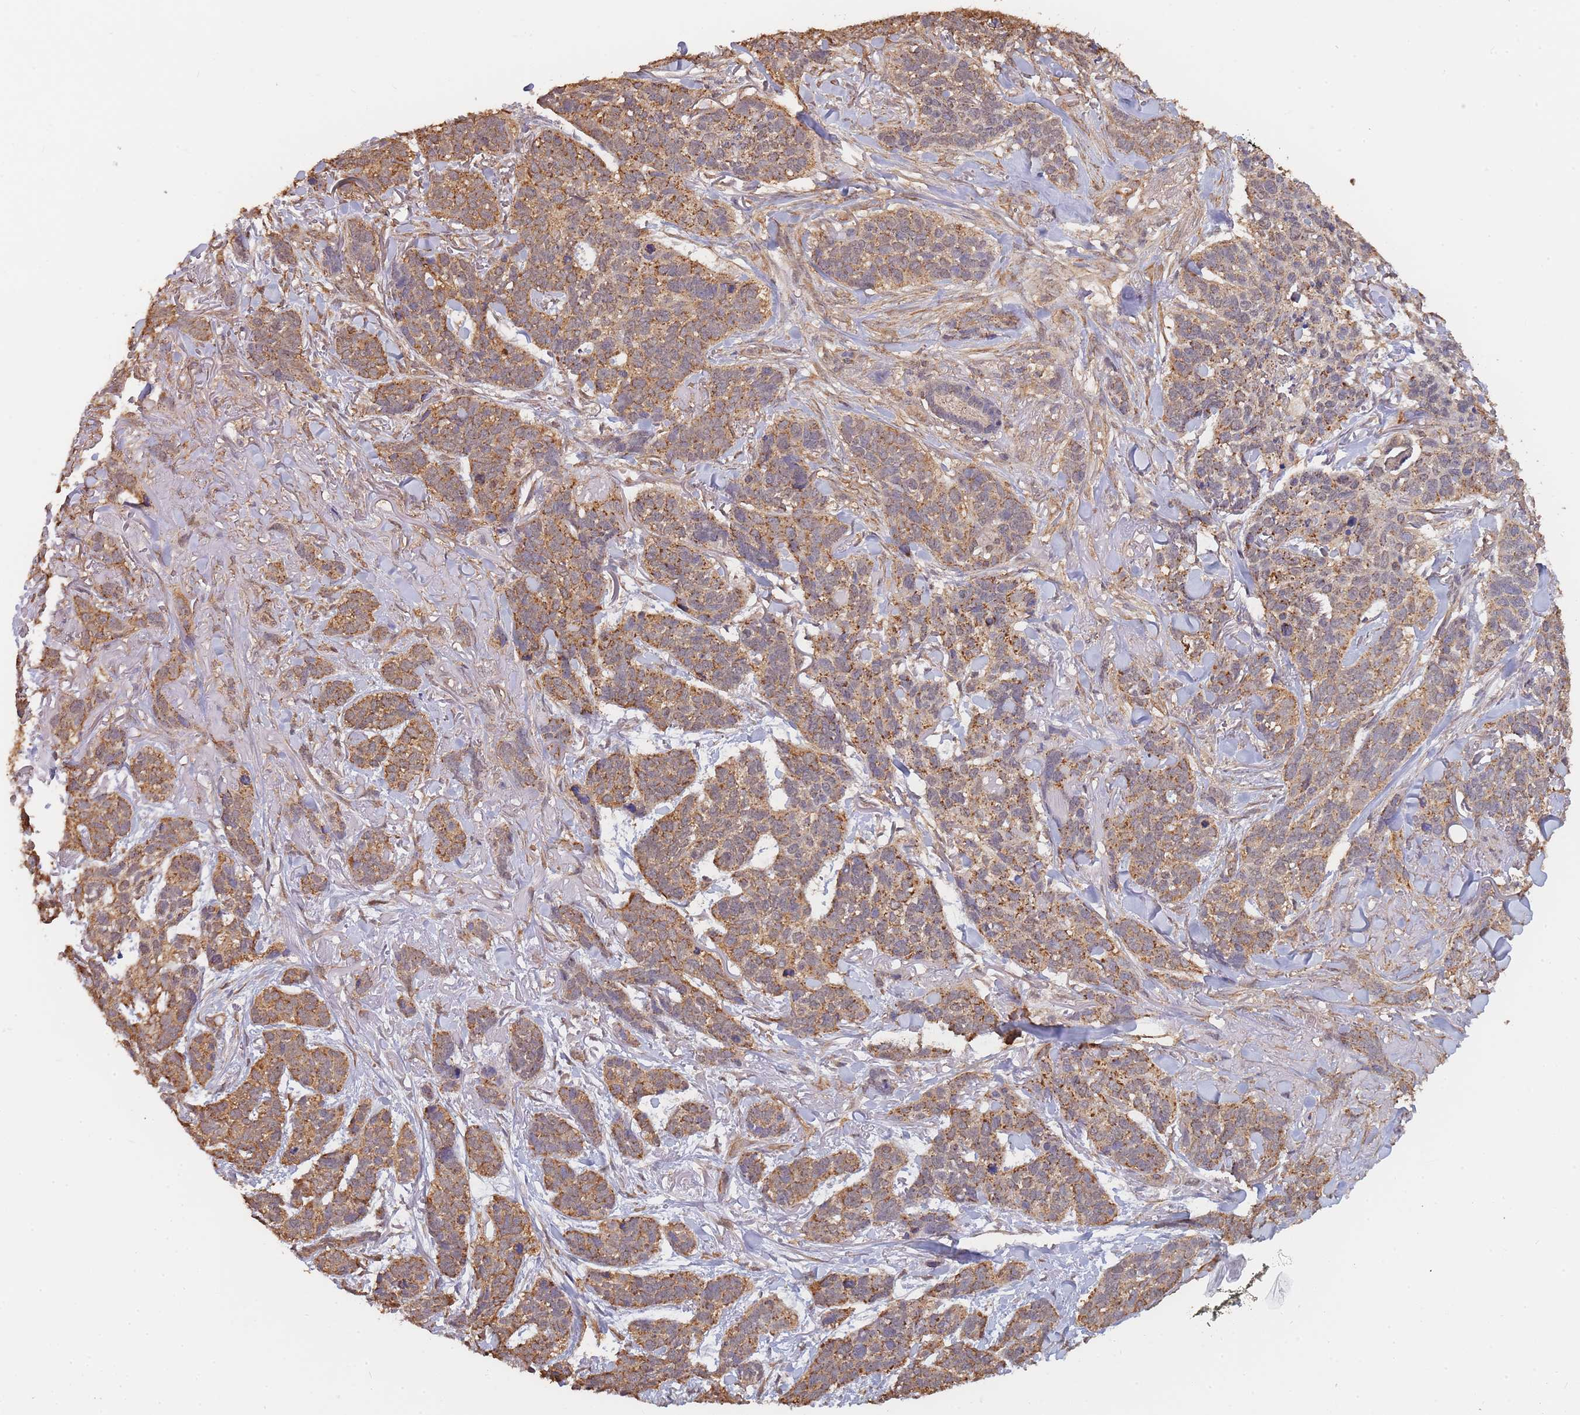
{"staining": {"intensity": "moderate", "quantity": ">75%", "location": "cytoplasmic/membranous"}, "tissue": "skin cancer", "cell_type": "Tumor cells", "image_type": "cancer", "snomed": [{"axis": "morphology", "description": "Basal cell carcinoma"}, {"axis": "topography", "description": "Skin"}], "caption": "Skin basal cell carcinoma stained with DAB immunohistochemistry reveals medium levels of moderate cytoplasmic/membranous positivity in approximately >75% of tumor cells.", "gene": "METRN", "patient": {"sex": "male", "age": 86}}